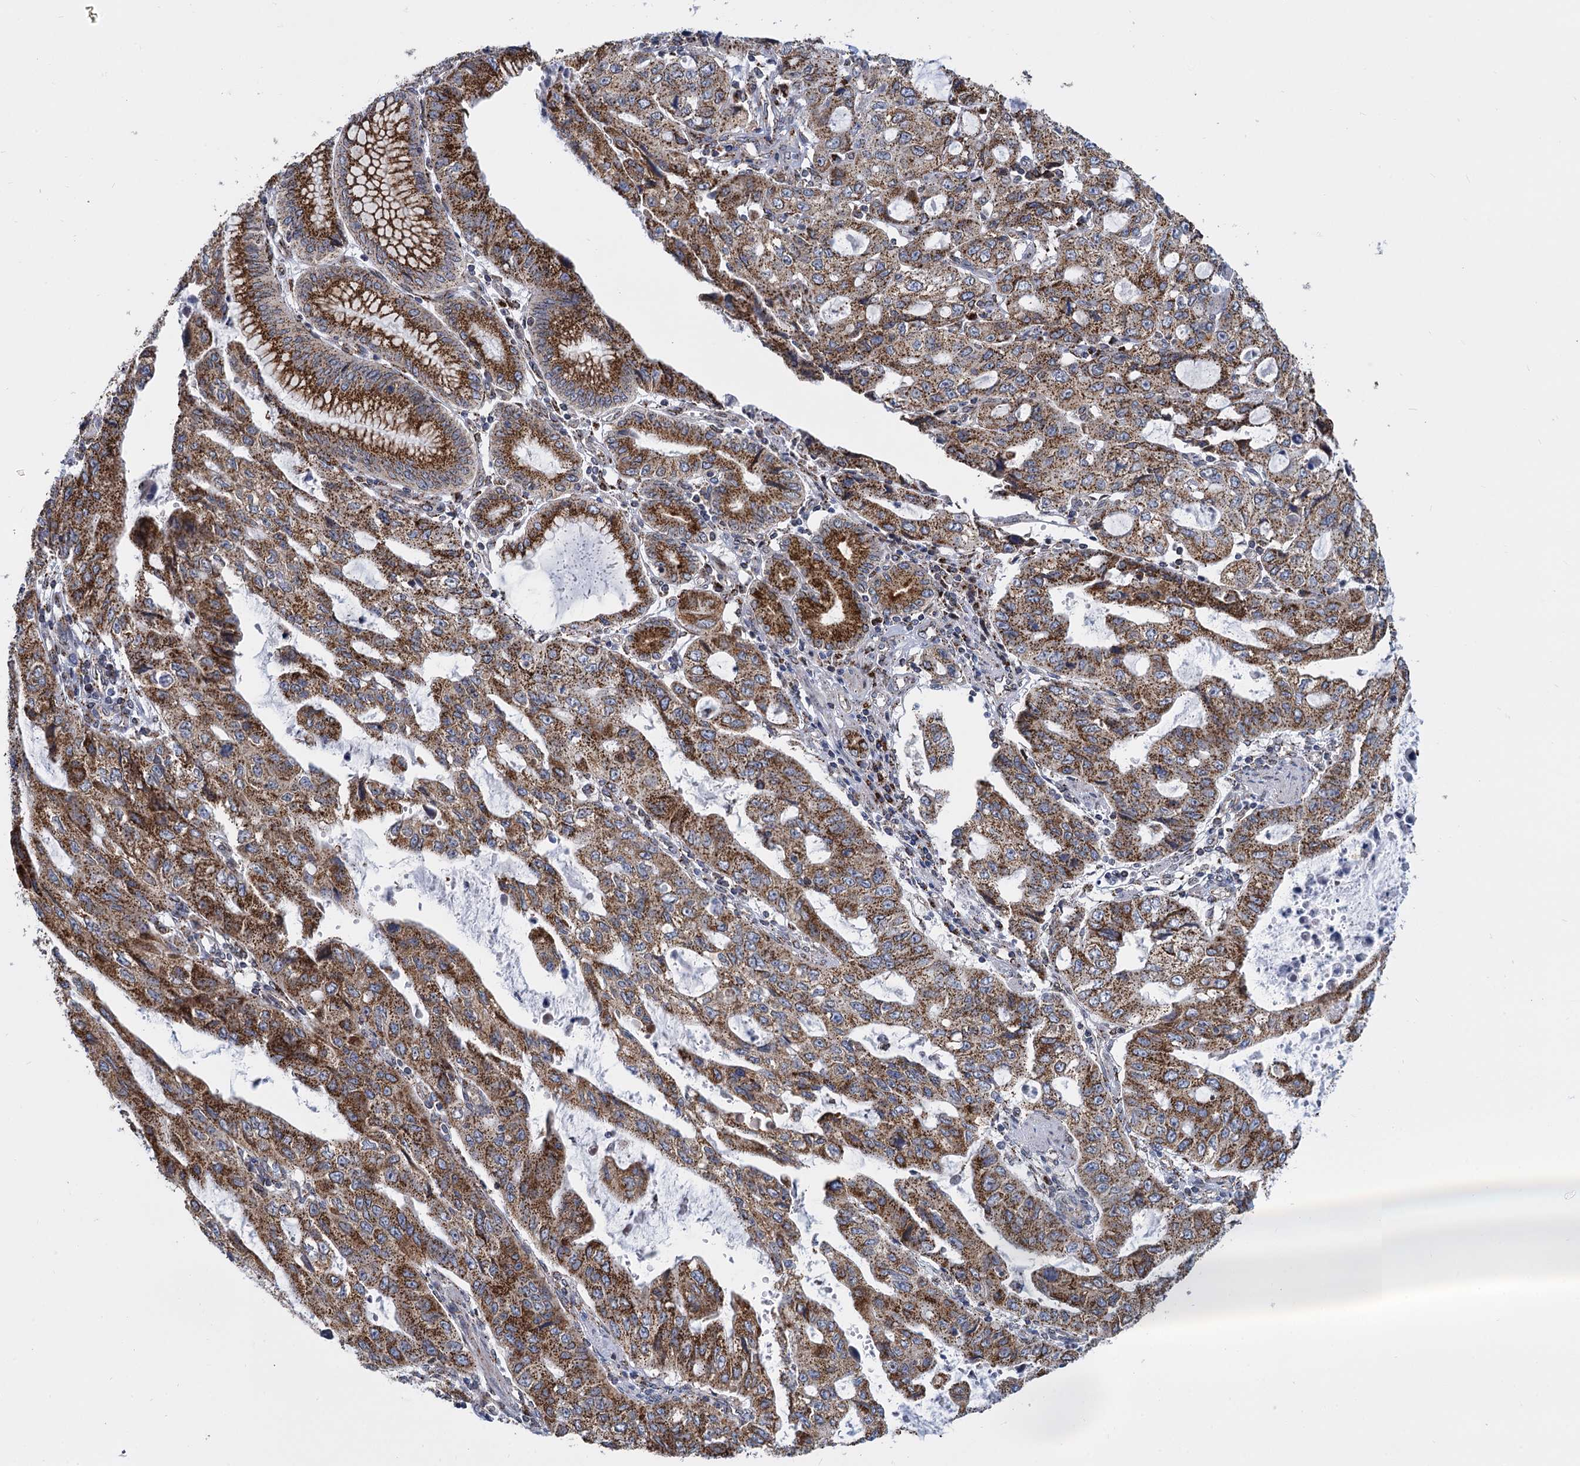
{"staining": {"intensity": "strong", "quantity": ">75%", "location": "cytoplasmic/membranous"}, "tissue": "stomach cancer", "cell_type": "Tumor cells", "image_type": "cancer", "snomed": [{"axis": "morphology", "description": "Adenocarcinoma, NOS"}, {"axis": "topography", "description": "Stomach, upper"}], "caption": "Adenocarcinoma (stomach) stained with a brown dye shows strong cytoplasmic/membranous positive positivity in approximately >75% of tumor cells.", "gene": "SUPT20H", "patient": {"sex": "female", "age": 52}}